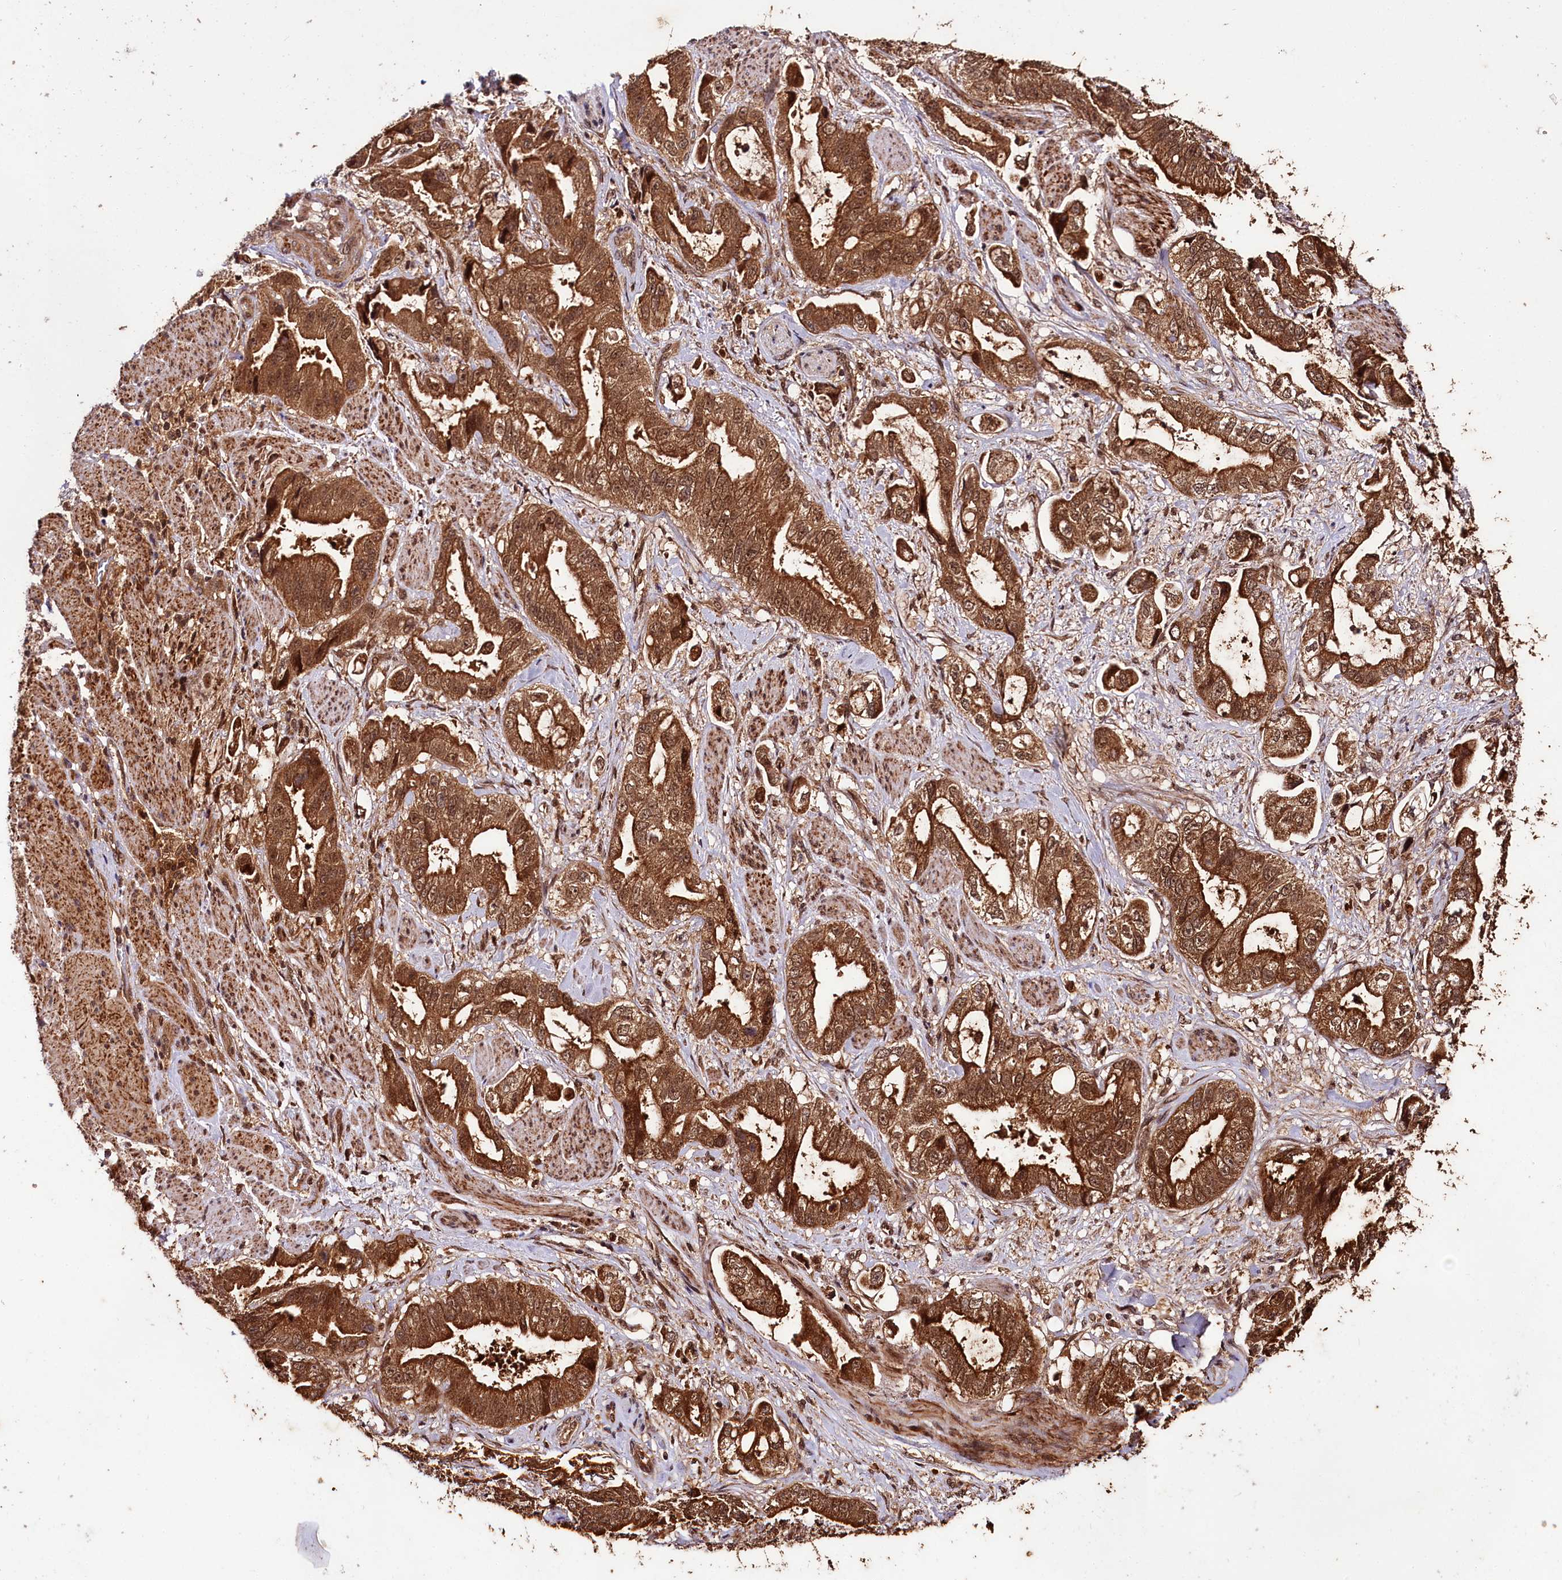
{"staining": {"intensity": "strong", "quantity": ">75%", "location": "cytoplasmic/membranous,nuclear"}, "tissue": "stomach cancer", "cell_type": "Tumor cells", "image_type": "cancer", "snomed": [{"axis": "morphology", "description": "Adenocarcinoma, NOS"}, {"axis": "topography", "description": "Stomach"}], "caption": "Immunohistochemistry (IHC) histopathology image of neoplastic tissue: human stomach adenocarcinoma stained using IHC exhibits high levels of strong protein expression localized specifically in the cytoplasmic/membranous and nuclear of tumor cells, appearing as a cytoplasmic/membranous and nuclear brown color.", "gene": "UBE3A", "patient": {"sex": "male", "age": 62}}